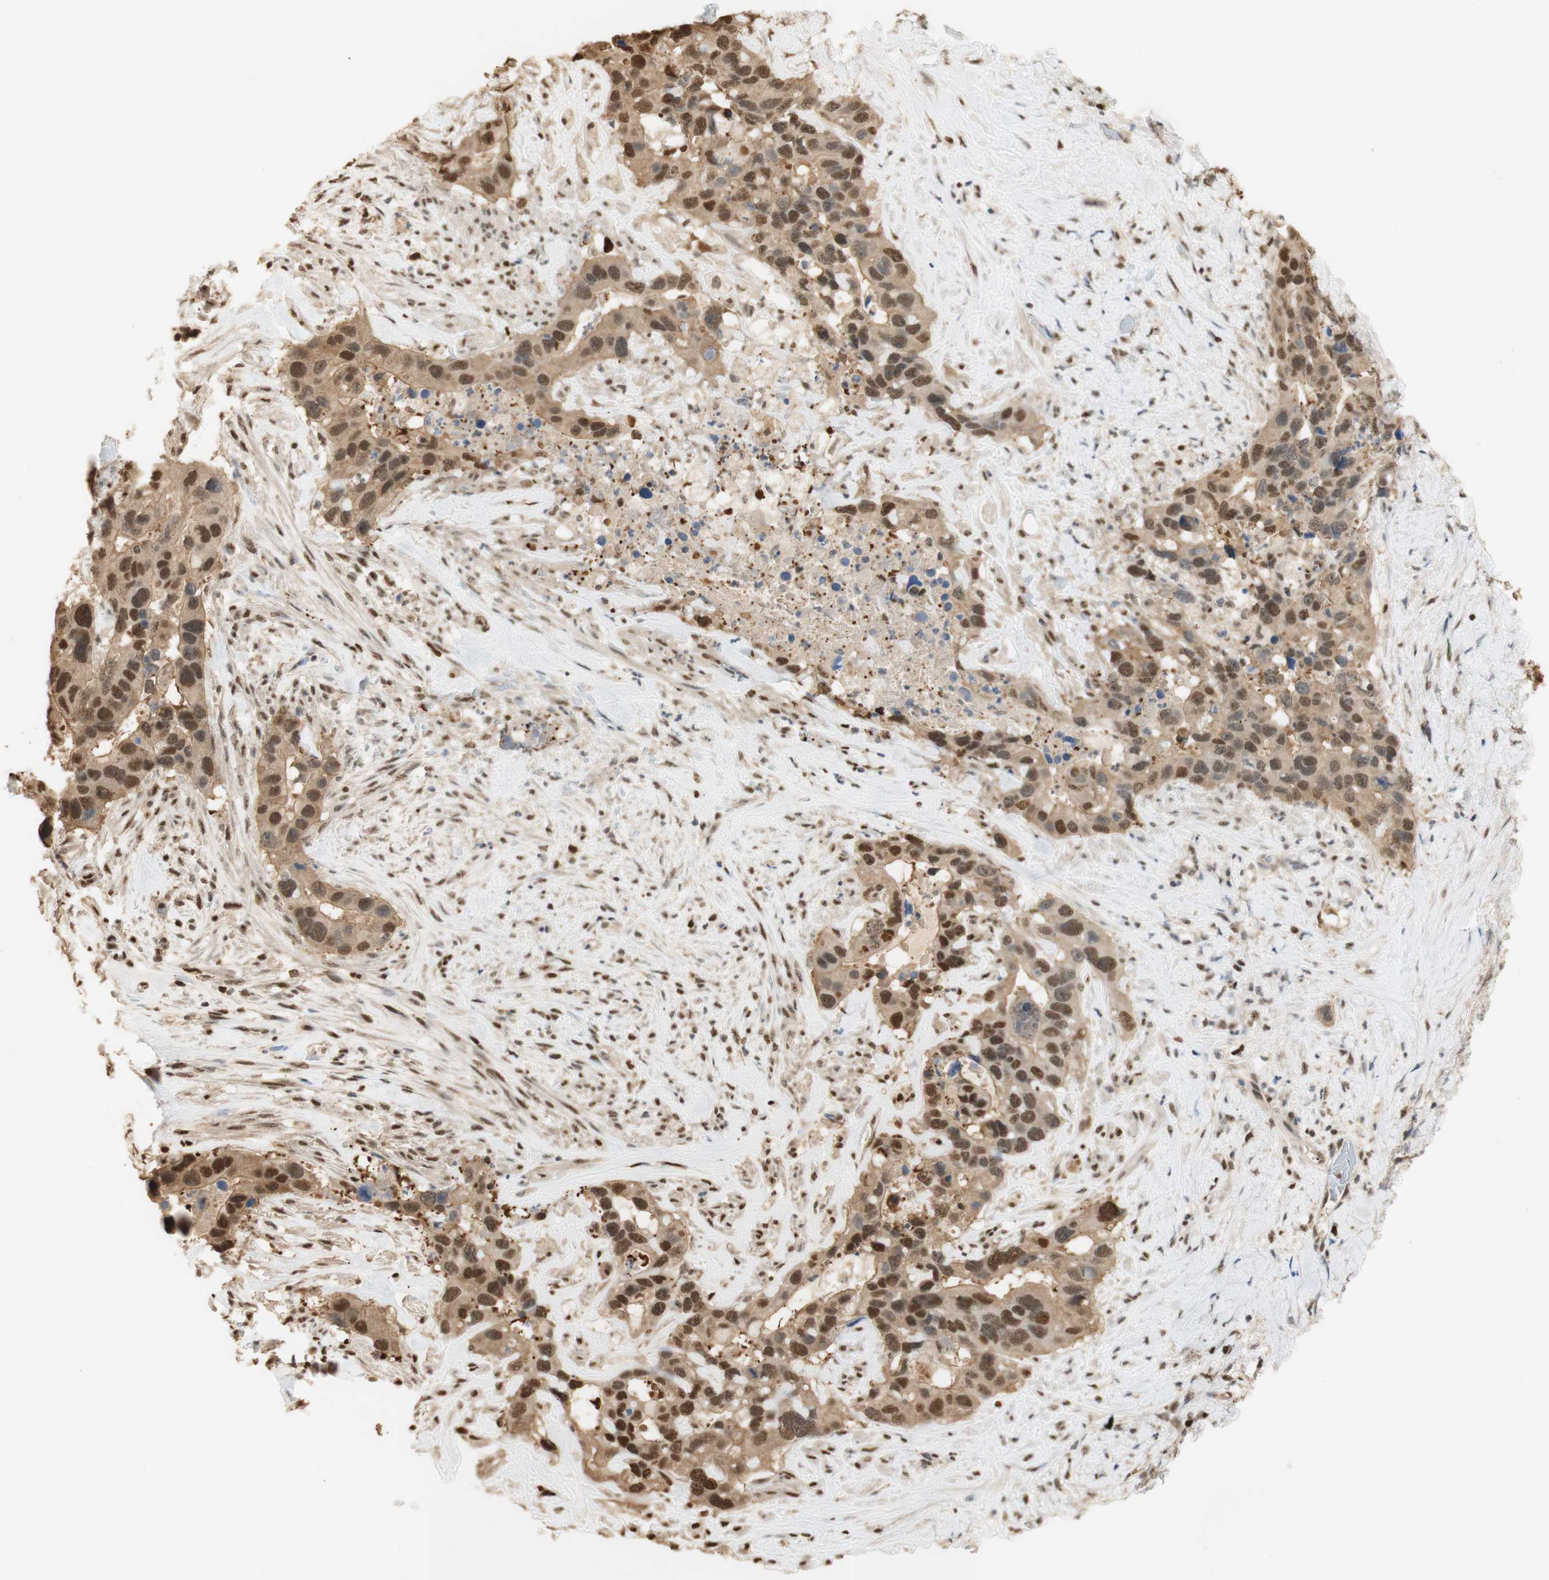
{"staining": {"intensity": "moderate", "quantity": ">75%", "location": "cytoplasmic/membranous,nuclear"}, "tissue": "liver cancer", "cell_type": "Tumor cells", "image_type": "cancer", "snomed": [{"axis": "morphology", "description": "Cholangiocarcinoma"}, {"axis": "topography", "description": "Liver"}], "caption": "A brown stain labels moderate cytoplasmic/membranous and nuclear staining of a protein in human liver cancer tumor cells.", "gene": "NAP1L4", "patient": {"sex": "female", "age": 65}}